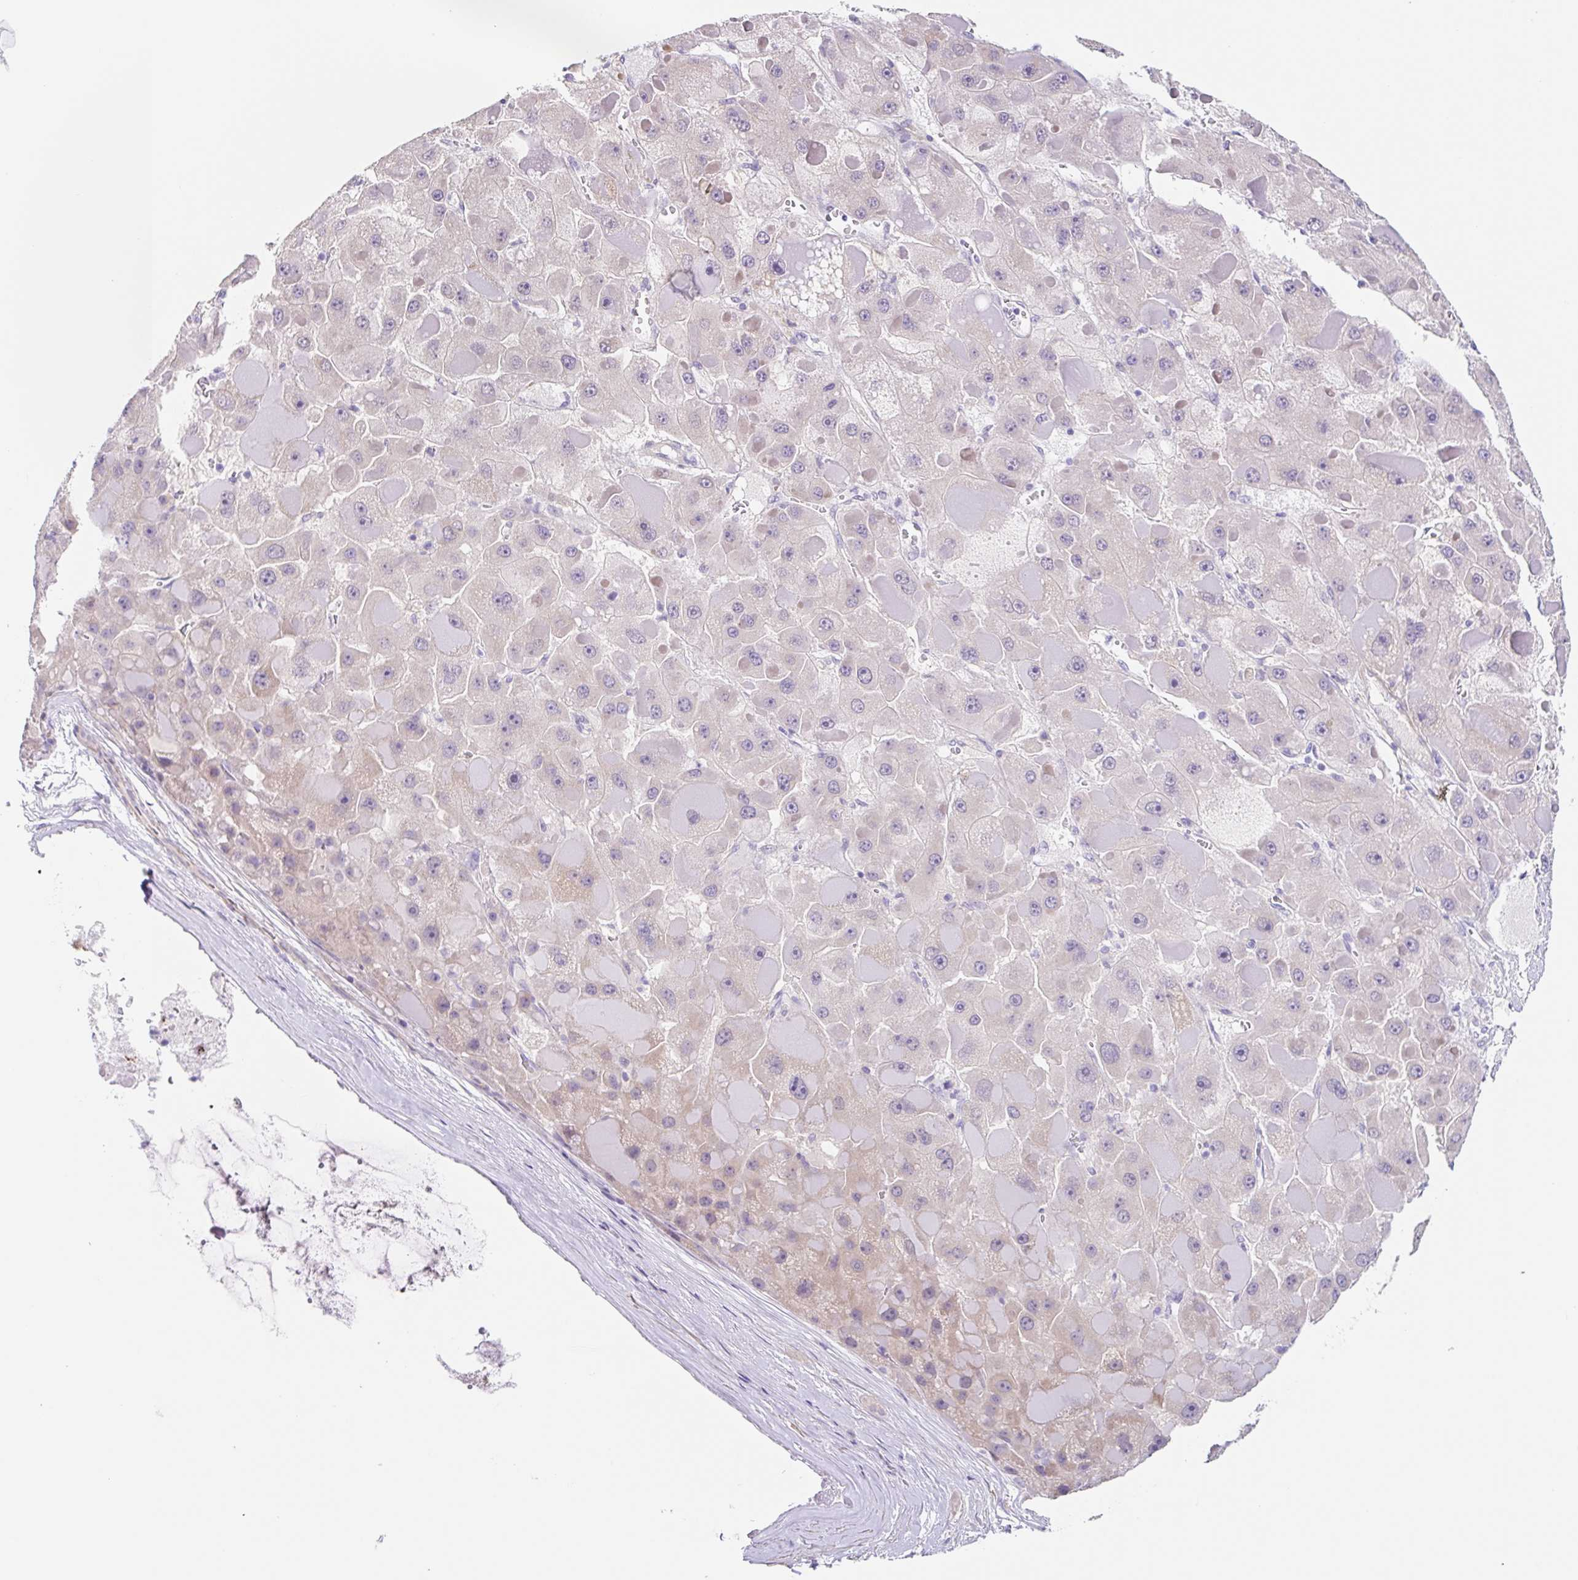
{"staining": {"intensity": "weak", "quantity": "<25%", "location": "cytoplasmic/membranous"}, "tissue": "liver cancer", "cell_type": "Tumor cells", "image_type": "cancer", "snomed": [{"axis": "morphology", "description": "Carcinoma, Hepatocellular, NOS"}, {"axis": "topography", "description": "Liver"}], "caption": "An immunohistochemistry micrograph of liver cancer (hepatocellular carcinoma) is shown. There is no staining in tumor cells of liver cancer (hepatocellular carcinoma). (DAB immunohistochemistry (IHC) with hematoxylin counter stain).", "gene": "DCAF17", "patient": {"sex": "female", "age": 73}}